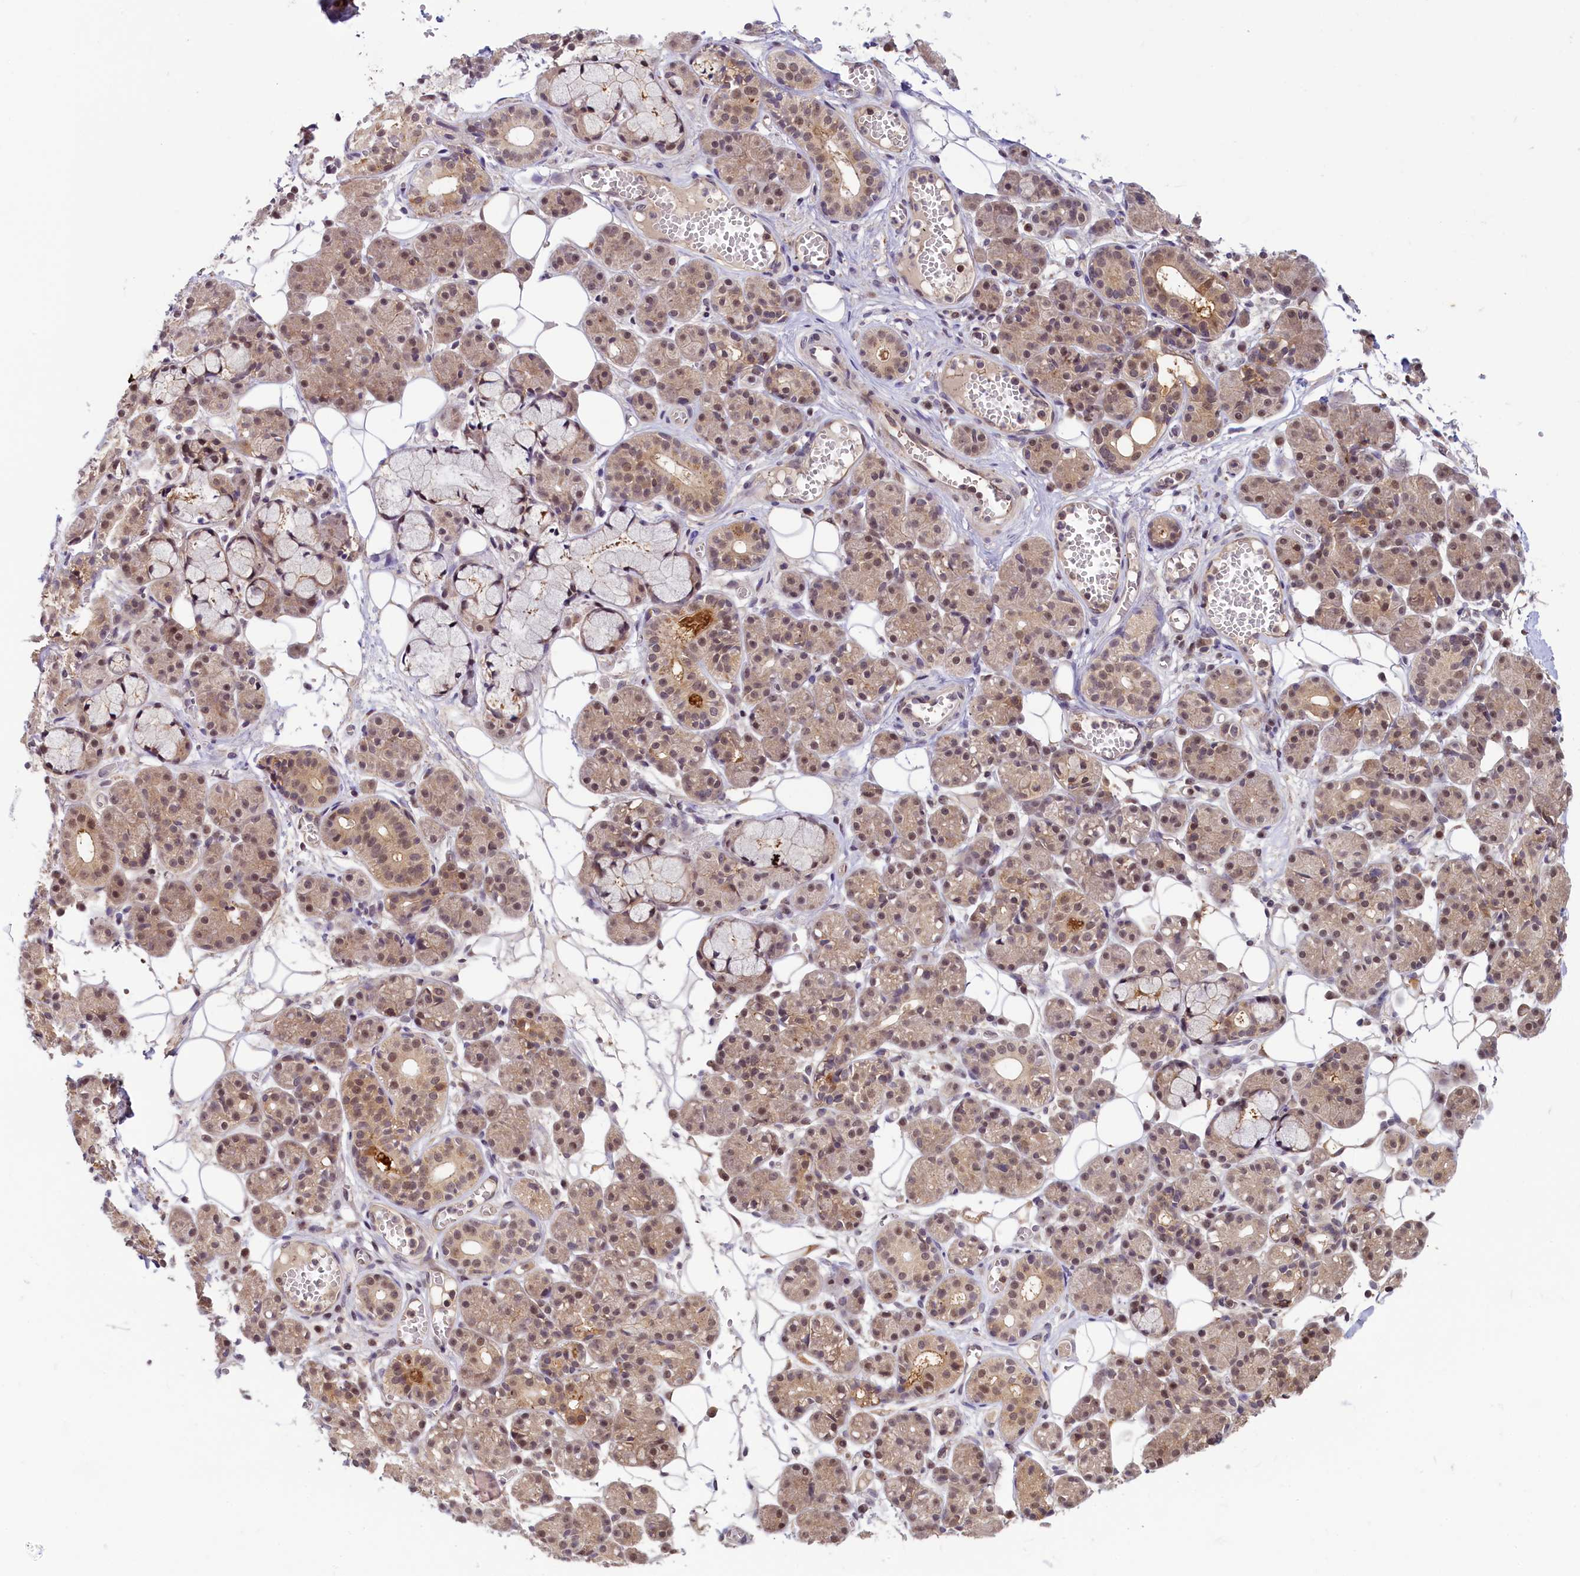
{"staining": {"intensity": "moderate", "quantity": "25%-75%", "location": "cytoplasmic/membranous,nuclear"}, "tissue": "salivary gland", "cell_type": "Glandular cells", "image_type": "normal", "snomed": [{"axis": "morphology", "description": "Normal tissue, NOS"}, {"axis": "topography", "description": "Salivary gland"}], "caption": "This histopathology image exhibits benign salivary gland stained with immunohistochemistry to label a protein in brown. The cytoplasmic/membranous,nuclear of glandular cells show moderate positivity for the protein. Nuclei are counter-stained blue.", "gene": "SLC7A6OS", "patient": {"sex": "male", "age": 63}}